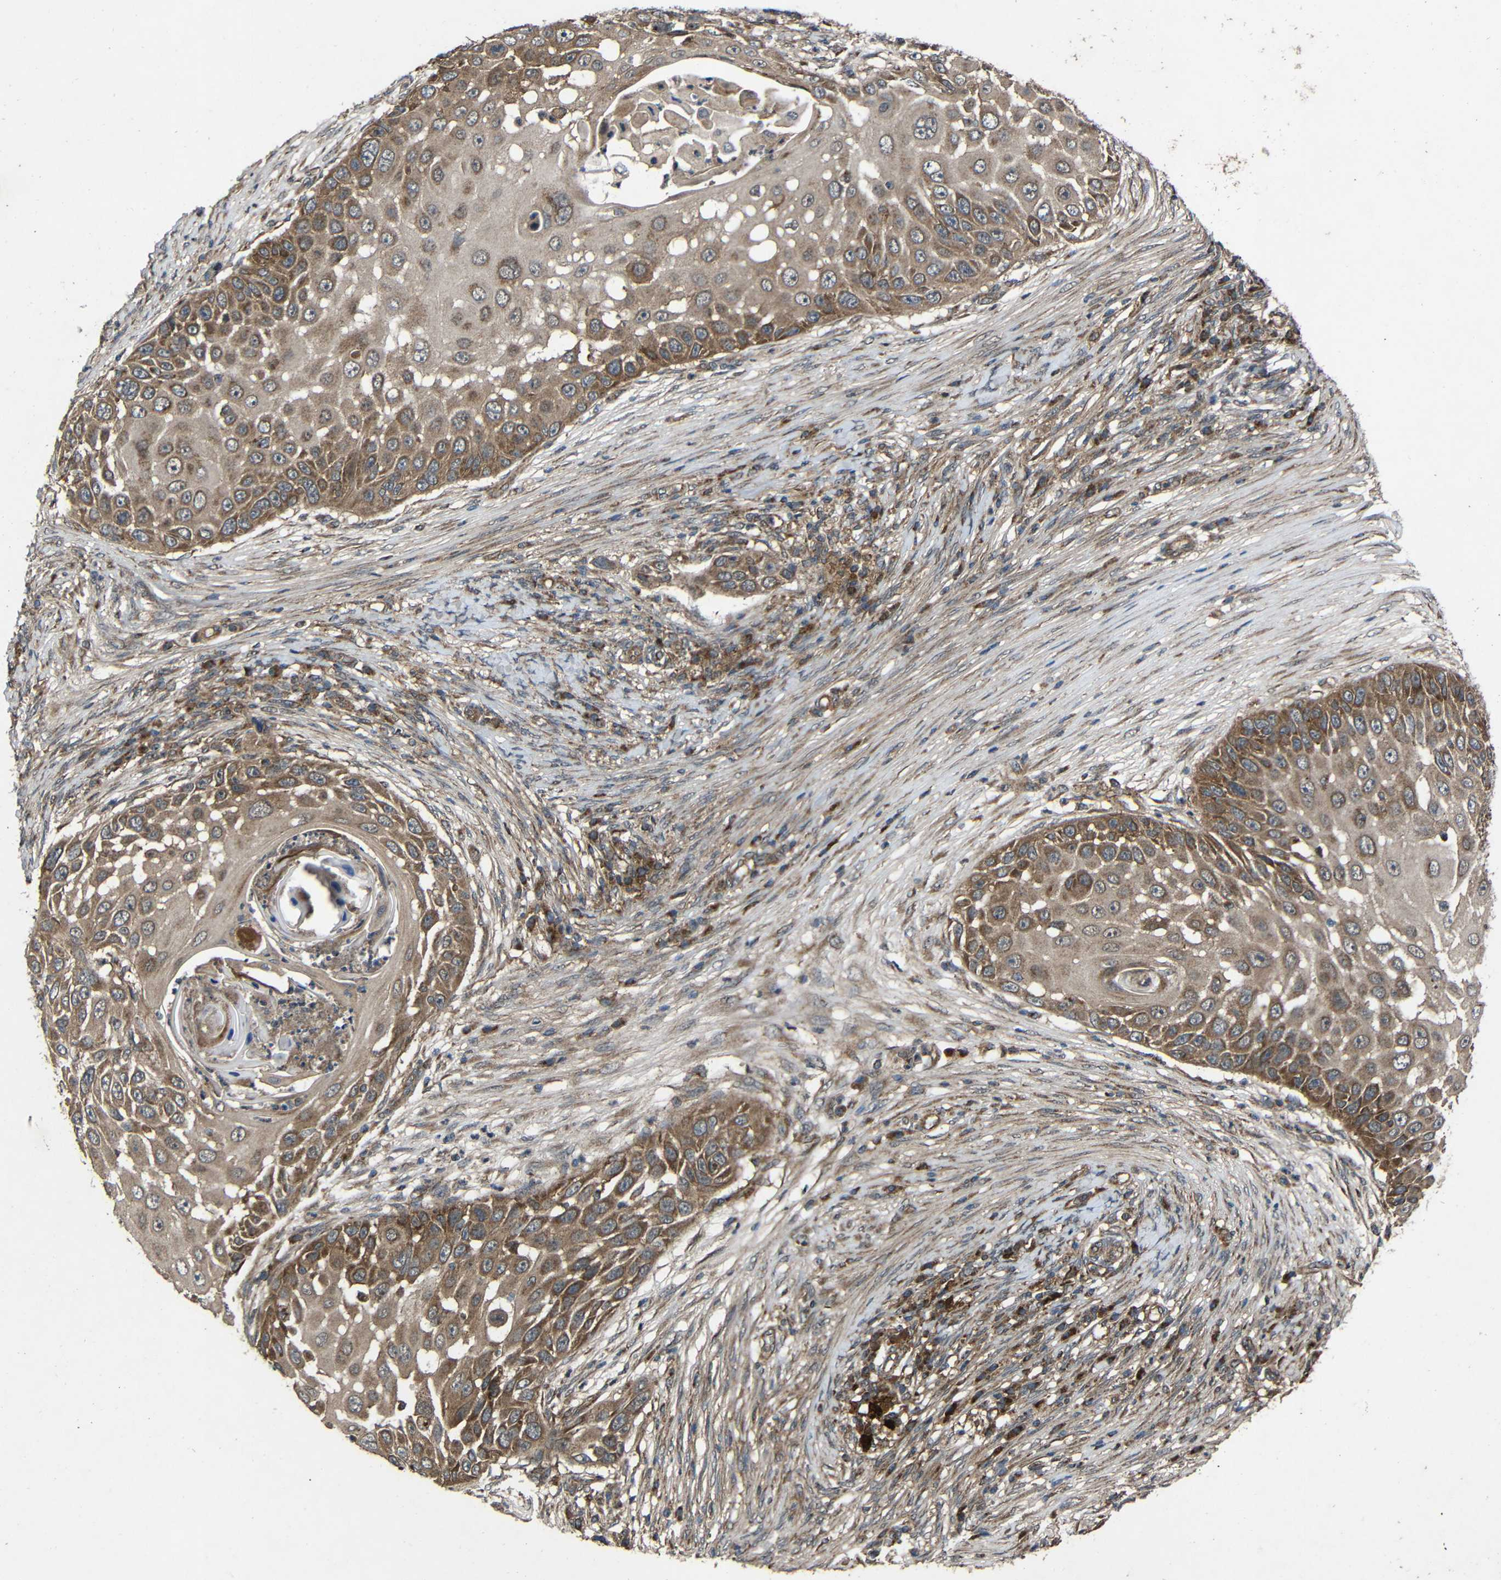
{"staining": {"intensity": "moderate", "quantity": ">75%", "location": "cytoplasmic/membranous"}, "tissue": "skin cancer", "cell_type": "Tumor cells", "image_type": "cancer", "snomed": [{"axis": "morphology", "description": "Squamous cell carcinoma, NOS"}, {"axis": "topography", "description": "Skin"}], "caption": "Squamous cell carcinoma (skin) tissue exhibits moderate cytoplasmic/membranous positivity in about >75% of tumor cells, visualized by immunohistochemistry.", "gene": "C1GALT1", "patient": {"sex": "female", "age": 44}}